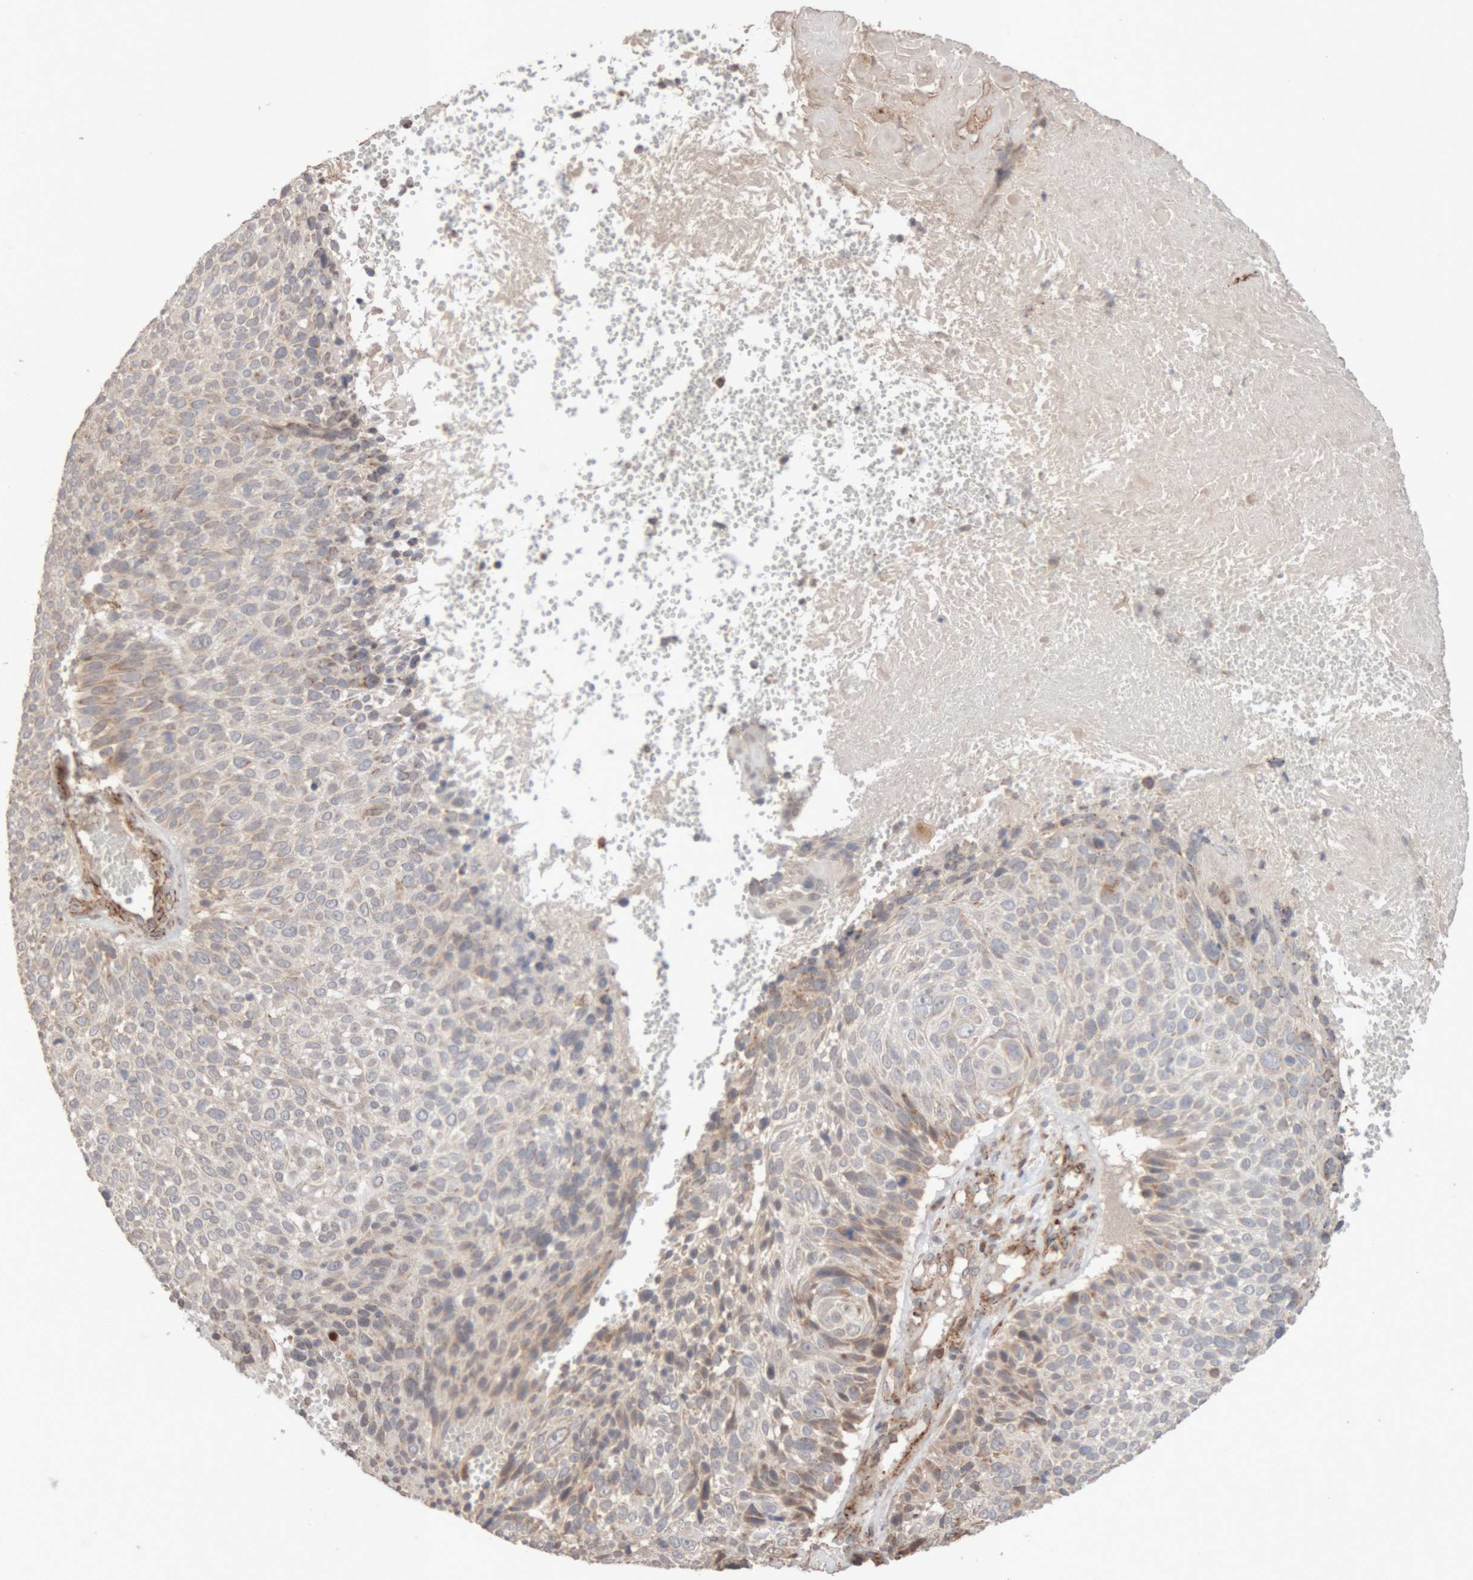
{"staining": {"intensity": "weak", "quantity": "<25%", "location": "cytoplasmic/membranous"}, "tissue": "cervical cancer", "cell_type": "Tumor cells", "image_type": "cancer", "snomed": [{"axis": "morphology", "description": "Squamous cell carcinoma, NOS"}, {"axis": "topography", "description": "Cervix"}], "caption": "IHC of squamous cell carcinoma (cervical) reveals no staining in tumor cells.", "gene": "RAB32", "patient": {"sex": "female", "age": 74}}